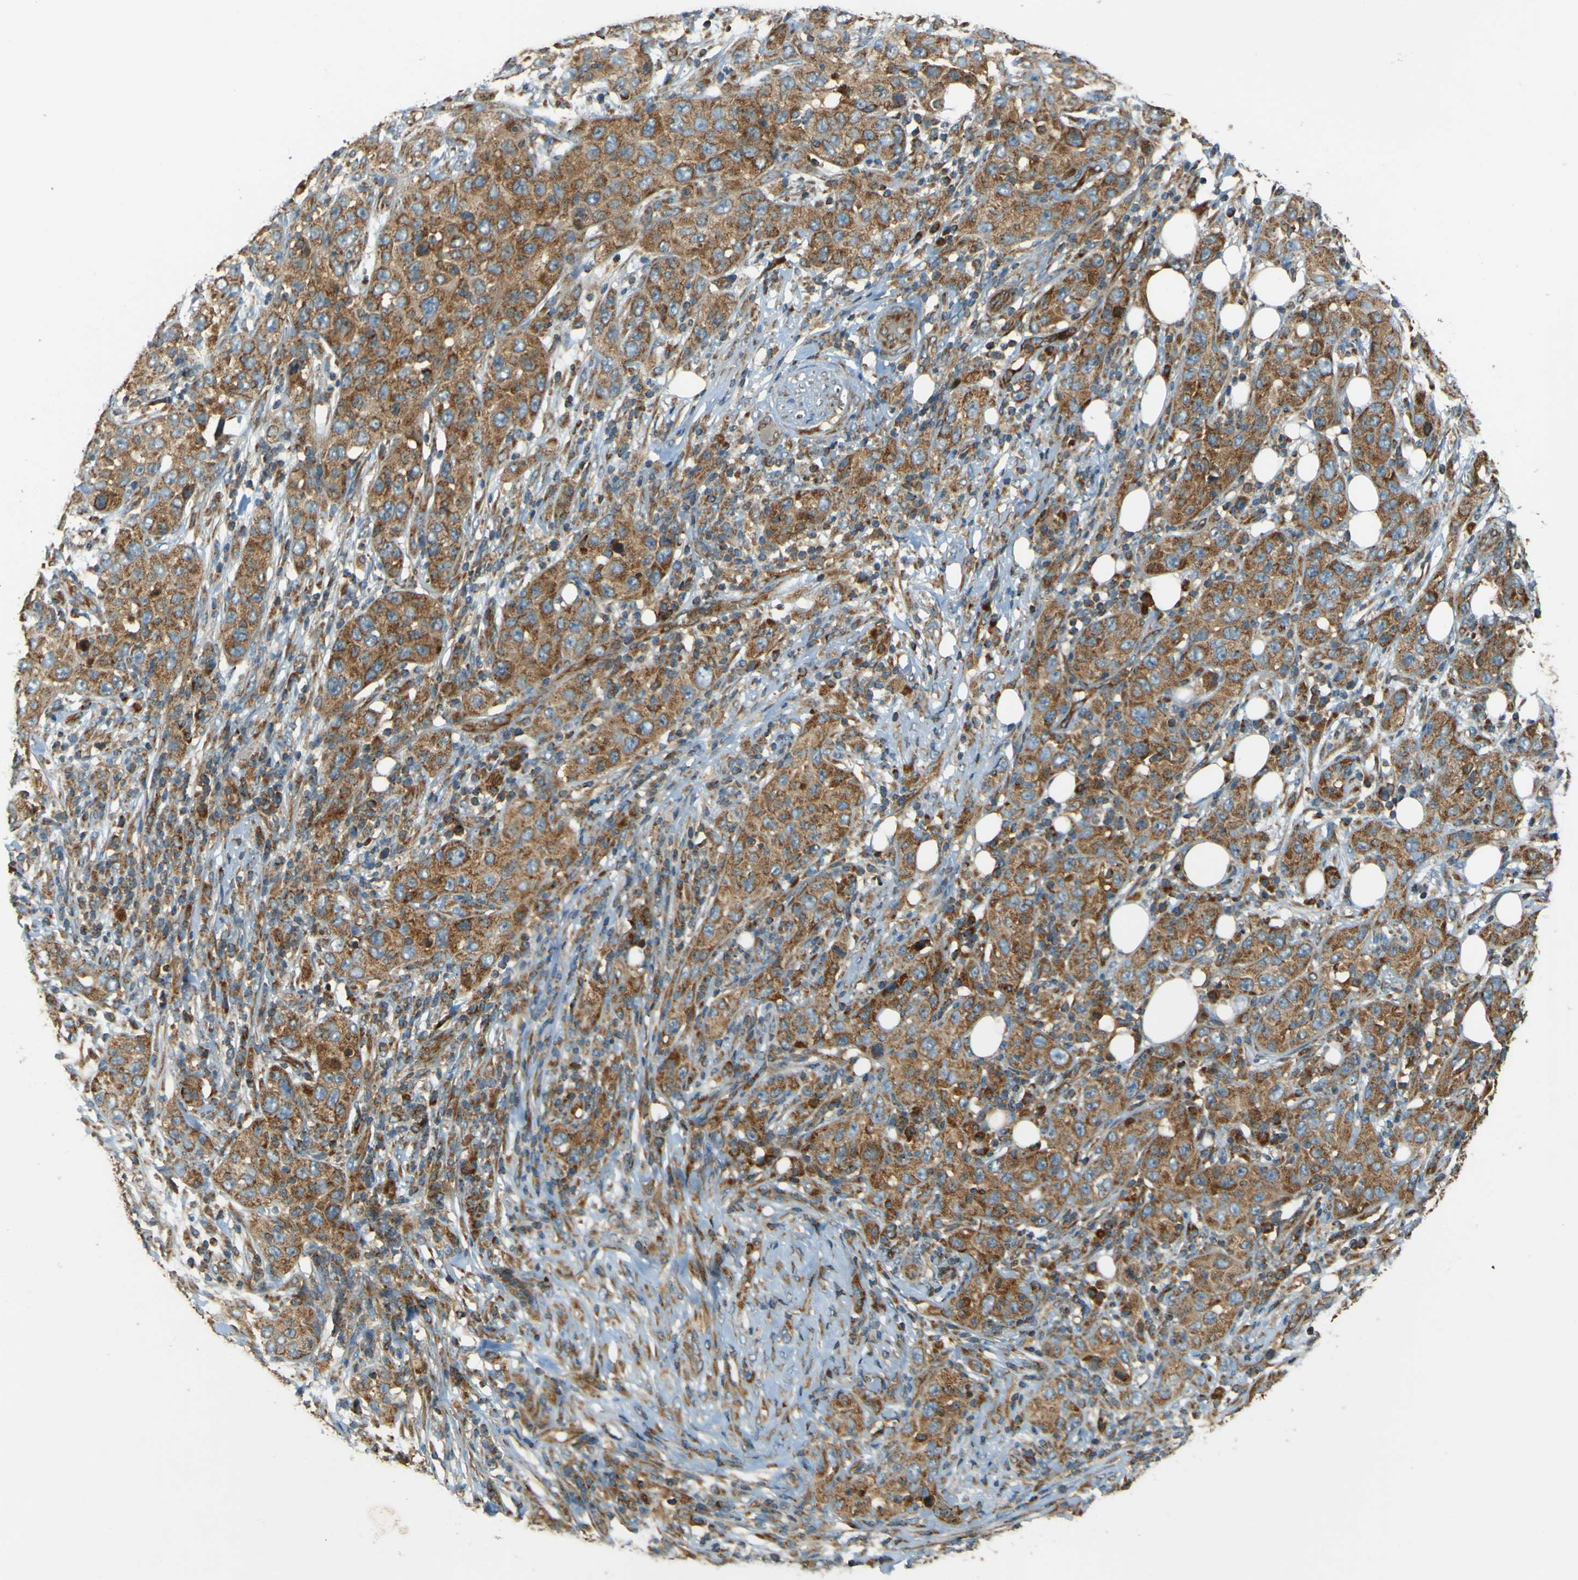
{"staining": {"intensity": "strong", "quantity": ">75%", "location": "cytoplasmic/membranous"}, "tissue": "skin cancer", "cell_type": "Tumor cells", "image_type": "cancer", "snomed": [{"axis": "morphology", "description": "Squamous cell carcinoma, NOS"}, {"axis": "topography", "description": "Skin"}], "caption": "Protein analysis of skin cancer tissue exhibits strong cytoplasmic/membranous staining in about >75% of tumor cells.", "gene": "DNAJC5", "patient": {"sex": "female", "age": 88}}